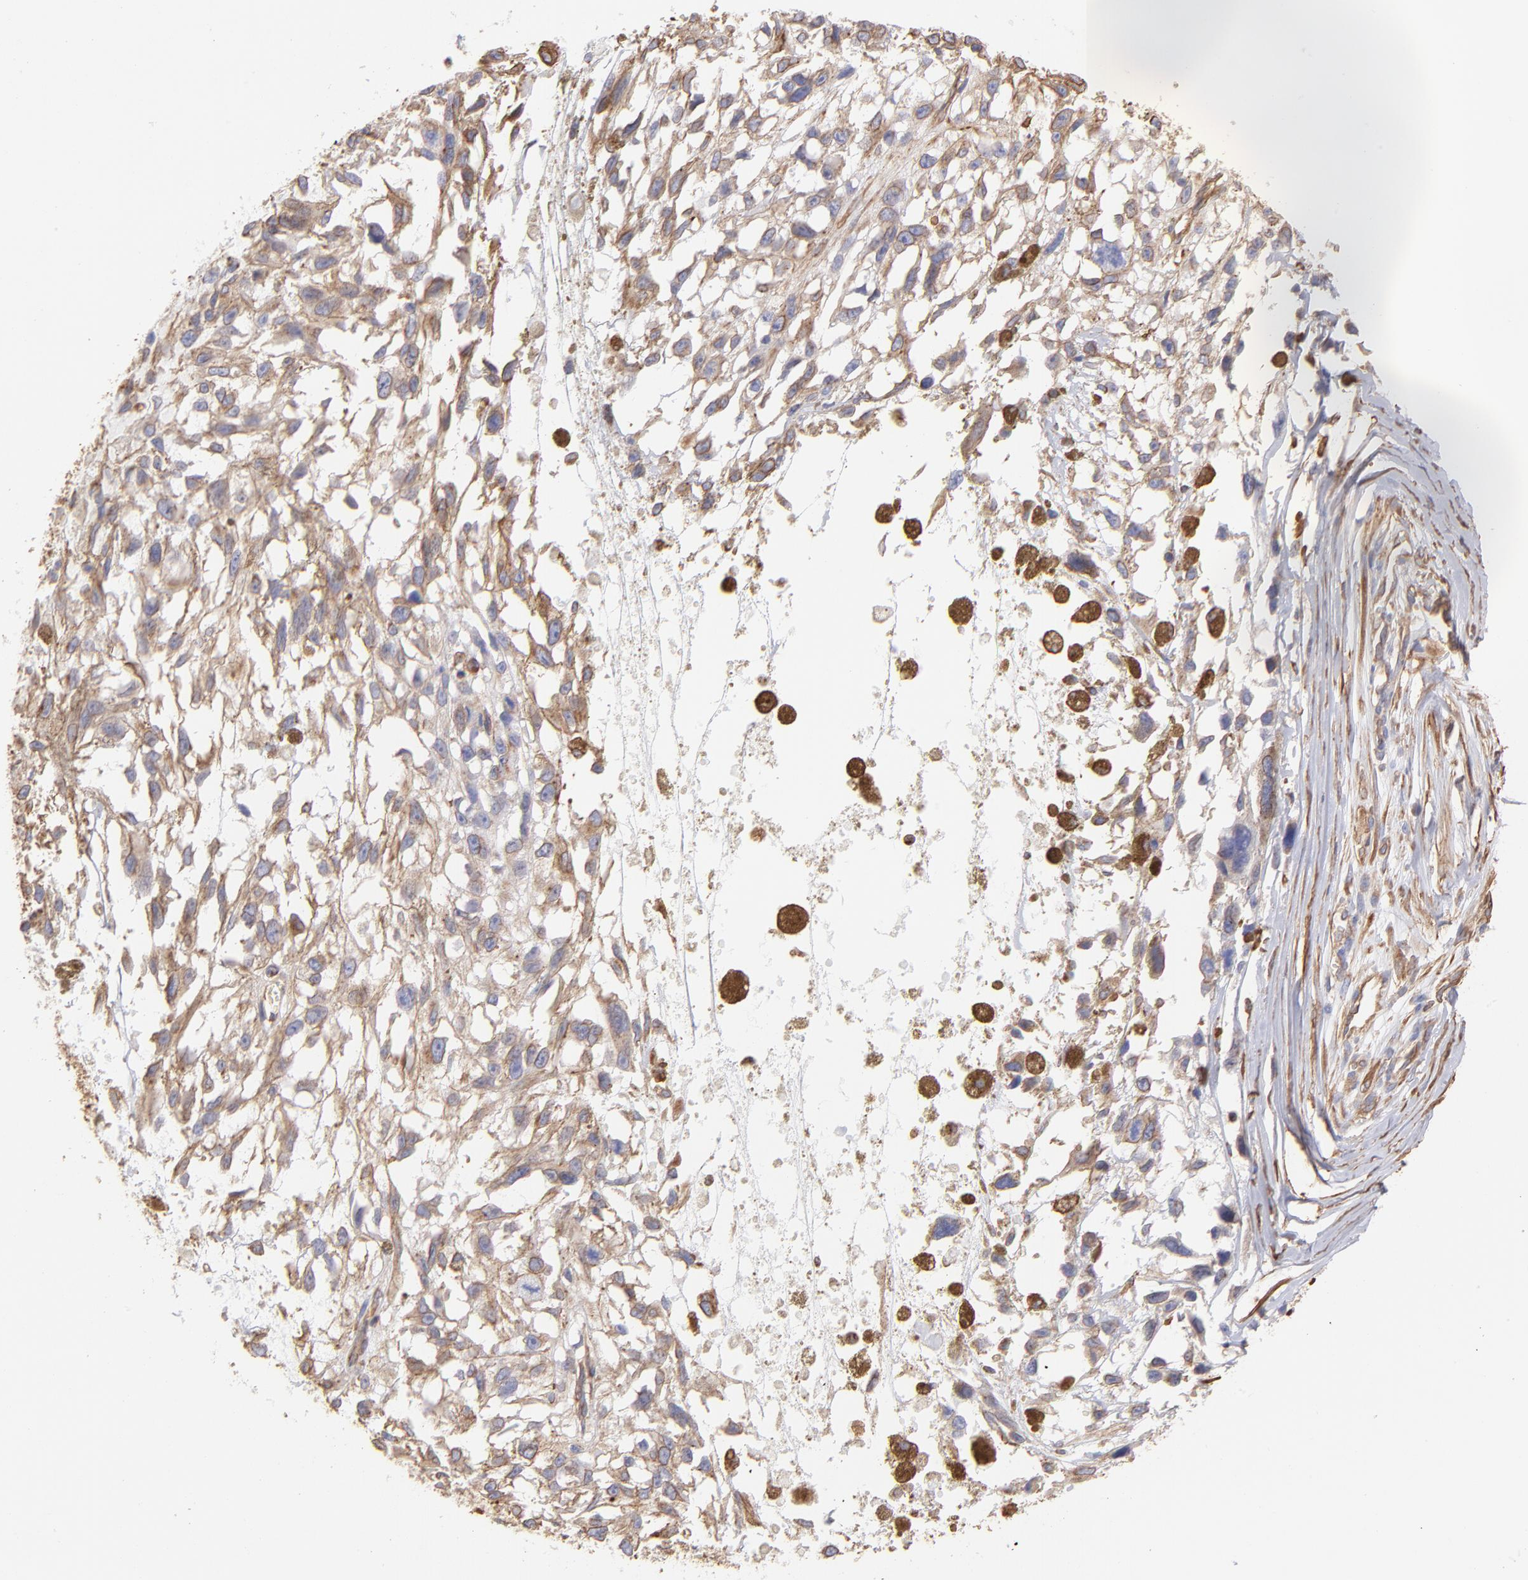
{"staining": {"intensity": "moderate", "quantity": "25%-75%", "location": "cytoplasmic/membranous"}, "tissue": "melanoma", "cell_type": "Tumor cells", "image_type": "cancer", "snomed": [{"axis": "morphology", "description": "Malignant melanoma, Metastatic site"}, {"axis": "topography", "description": "Lymph node"}], "caption": "Immunohistochemistry of melanoma exhibits medium levels of moderate cytoplasmic/membranous staining in approximately 25%-75% of tumor cells.", "gene": "PLEC", "patient": {"sex": "male", "age": 59}}